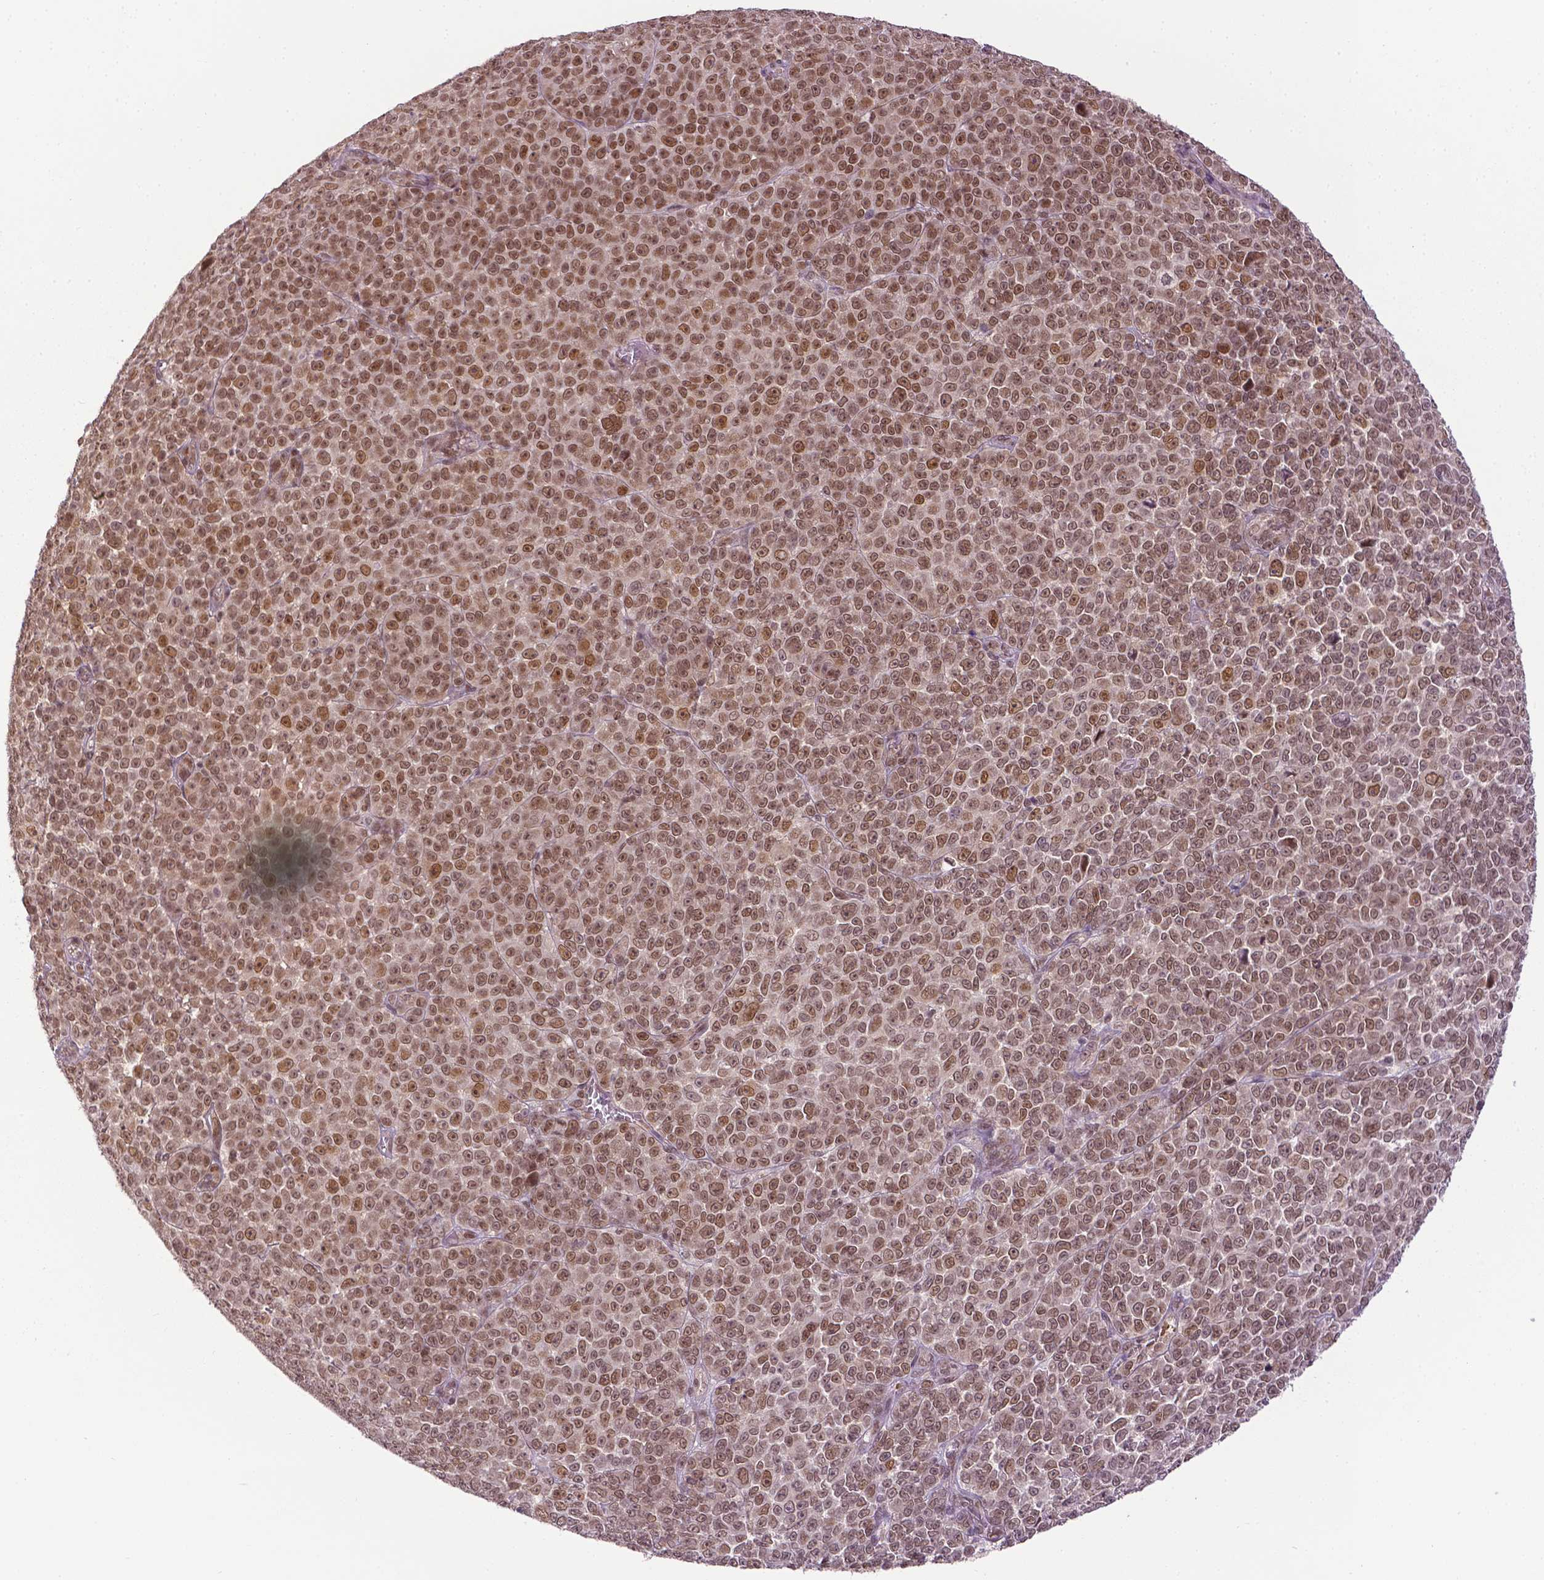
{"staining": {"intensity": "moderate", "quantity": ">75%", "location": "nuclear"}, "tissue": "melanoma", "cell_type": "Tumor cells", "image_type": "cancer", "snomed": [{"axis": "morphology", "description": "Malignant melanoma, NOS"}, {"axis": "topography", "description": "Skin"}], "caption": "Moderate nuclear protein staining is appreciated in about >75% of tumor cells in melanoma. (brown staining indicates protein expression, while blue staining denotes nuclei).", "gene": "UBQLN4", "patient": {"sex": "female", "age": 95}}